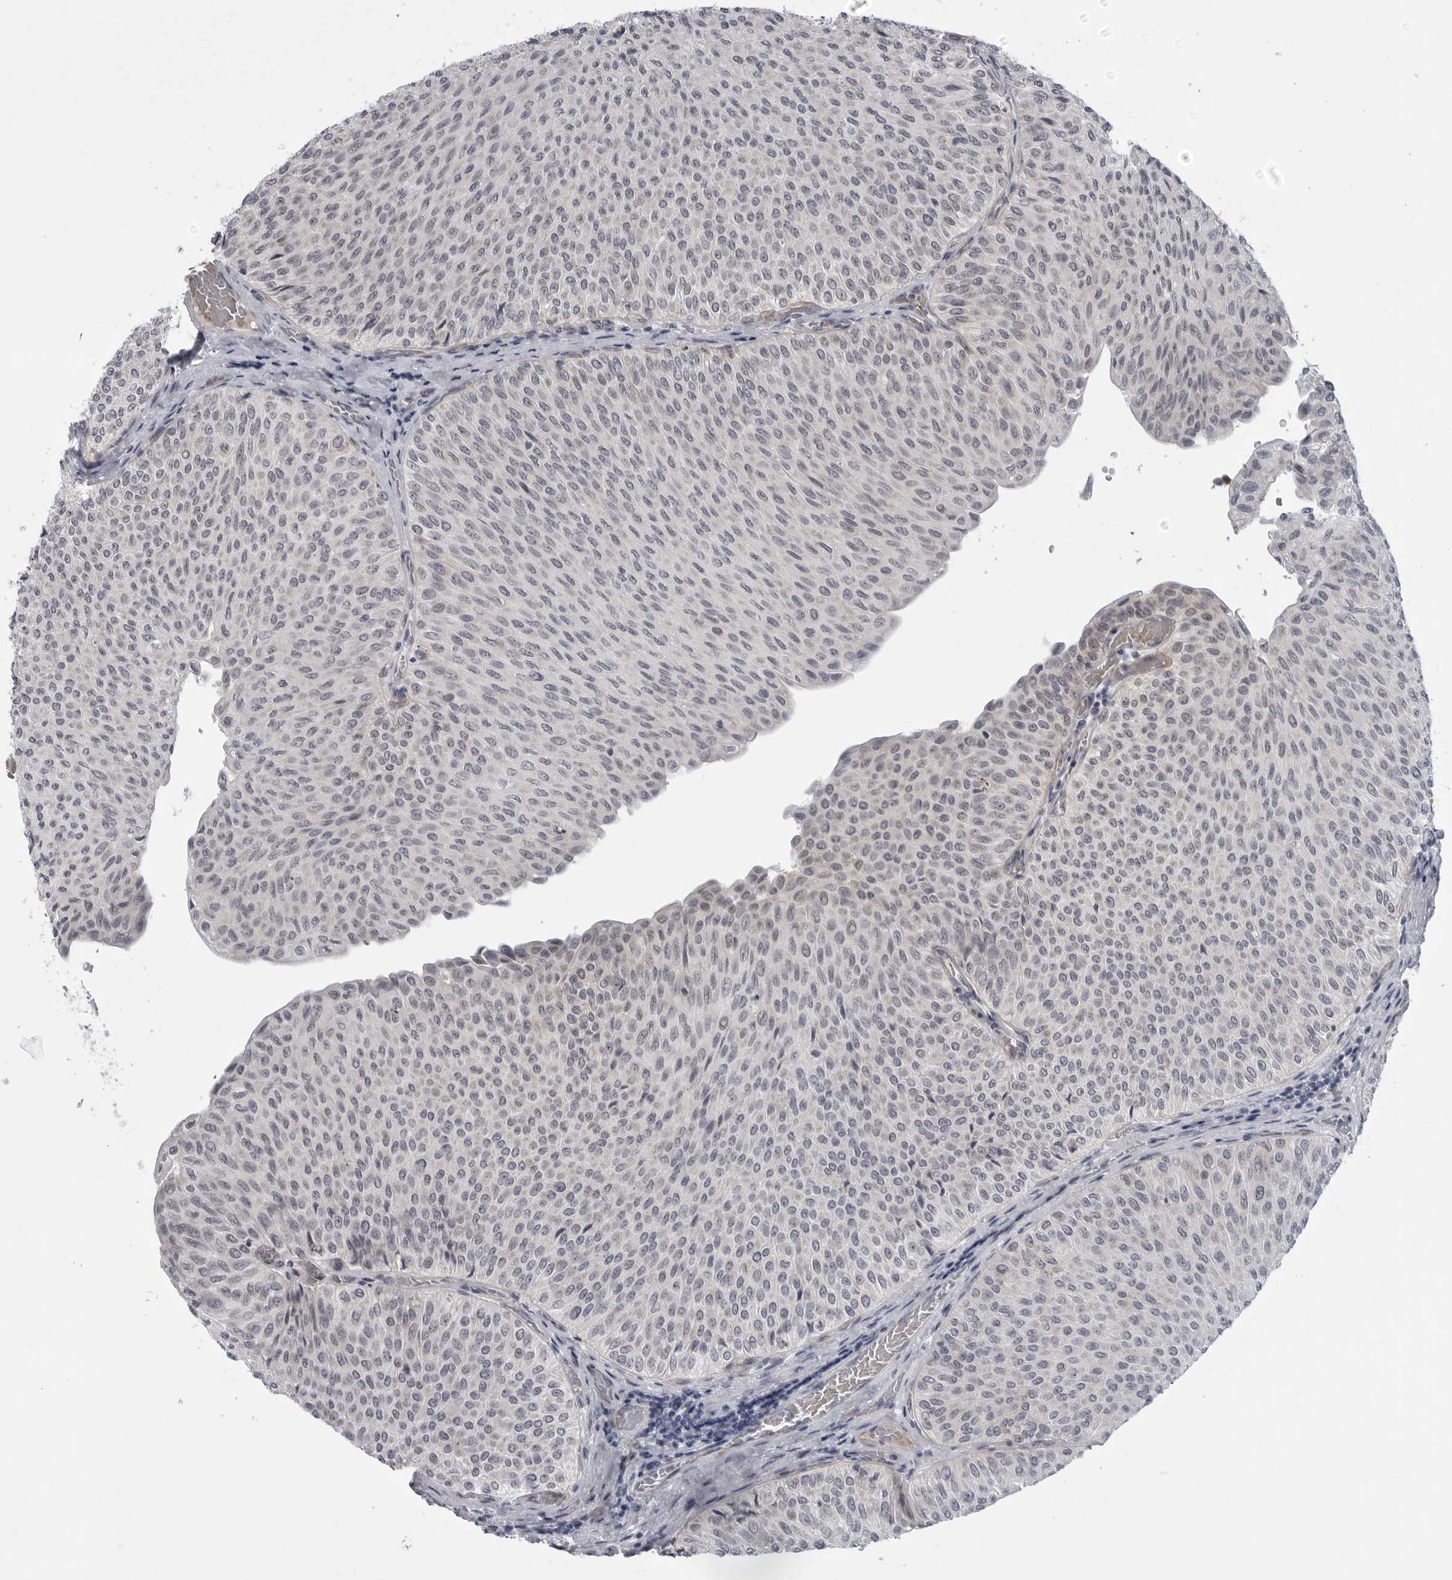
{"staining": {"intensity": "negative", "quantity": "none", "location": "none"}, "tissue": "urothelial cancer", "cell_type": "Tumor cells", "image_type": "cancer", "snomed": [{"axis": "morphology", "description": "Urothelial carcinoma, Low grade"}, {"axis": "topography", "description": "Urinary bladder"}], "caption": "A micrograph of urothelial carcinoma (low-grade) stained for a protein displays no brown staining in tumor cells.", "gene": "LRRC45", "patient": {"sex": "male", "age": 78}}